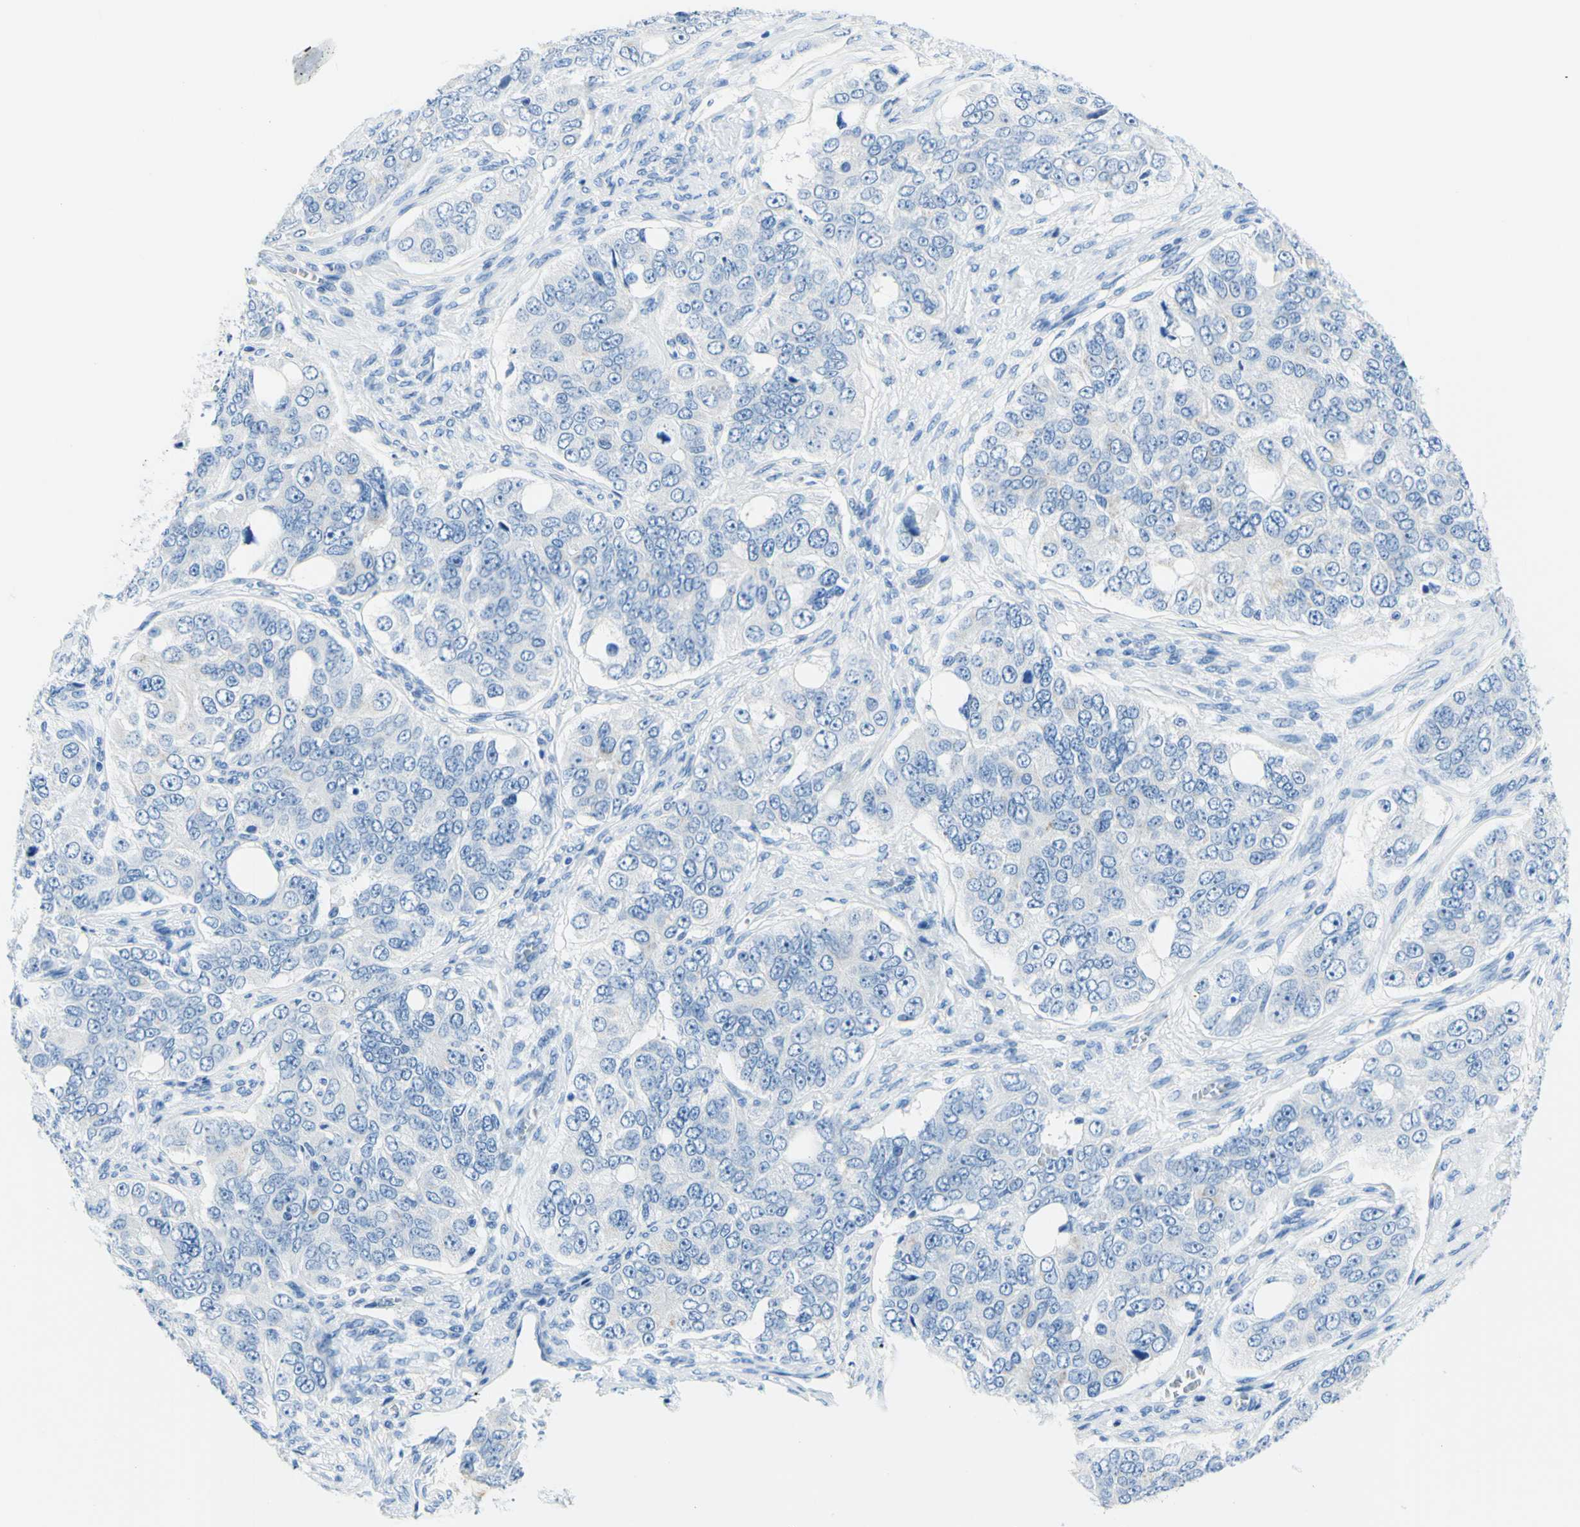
{"staining": {"intensity": "negative", "quantity": "none", "location": "none"}, "tissue": "ovarian cancer", "cell_type": "Tumor cells", "image_type": "cancer", "snomed": [{"axis": "morphology", "description": "Carcinoma, endometroid"}, {"axis": "topography", "description": "Ovary"}], "caption": "Tumor cells show no significant protein expression in ovarian cancer.", "gene": "MYH2", "patient": {"sex": "female", "age": 51}}